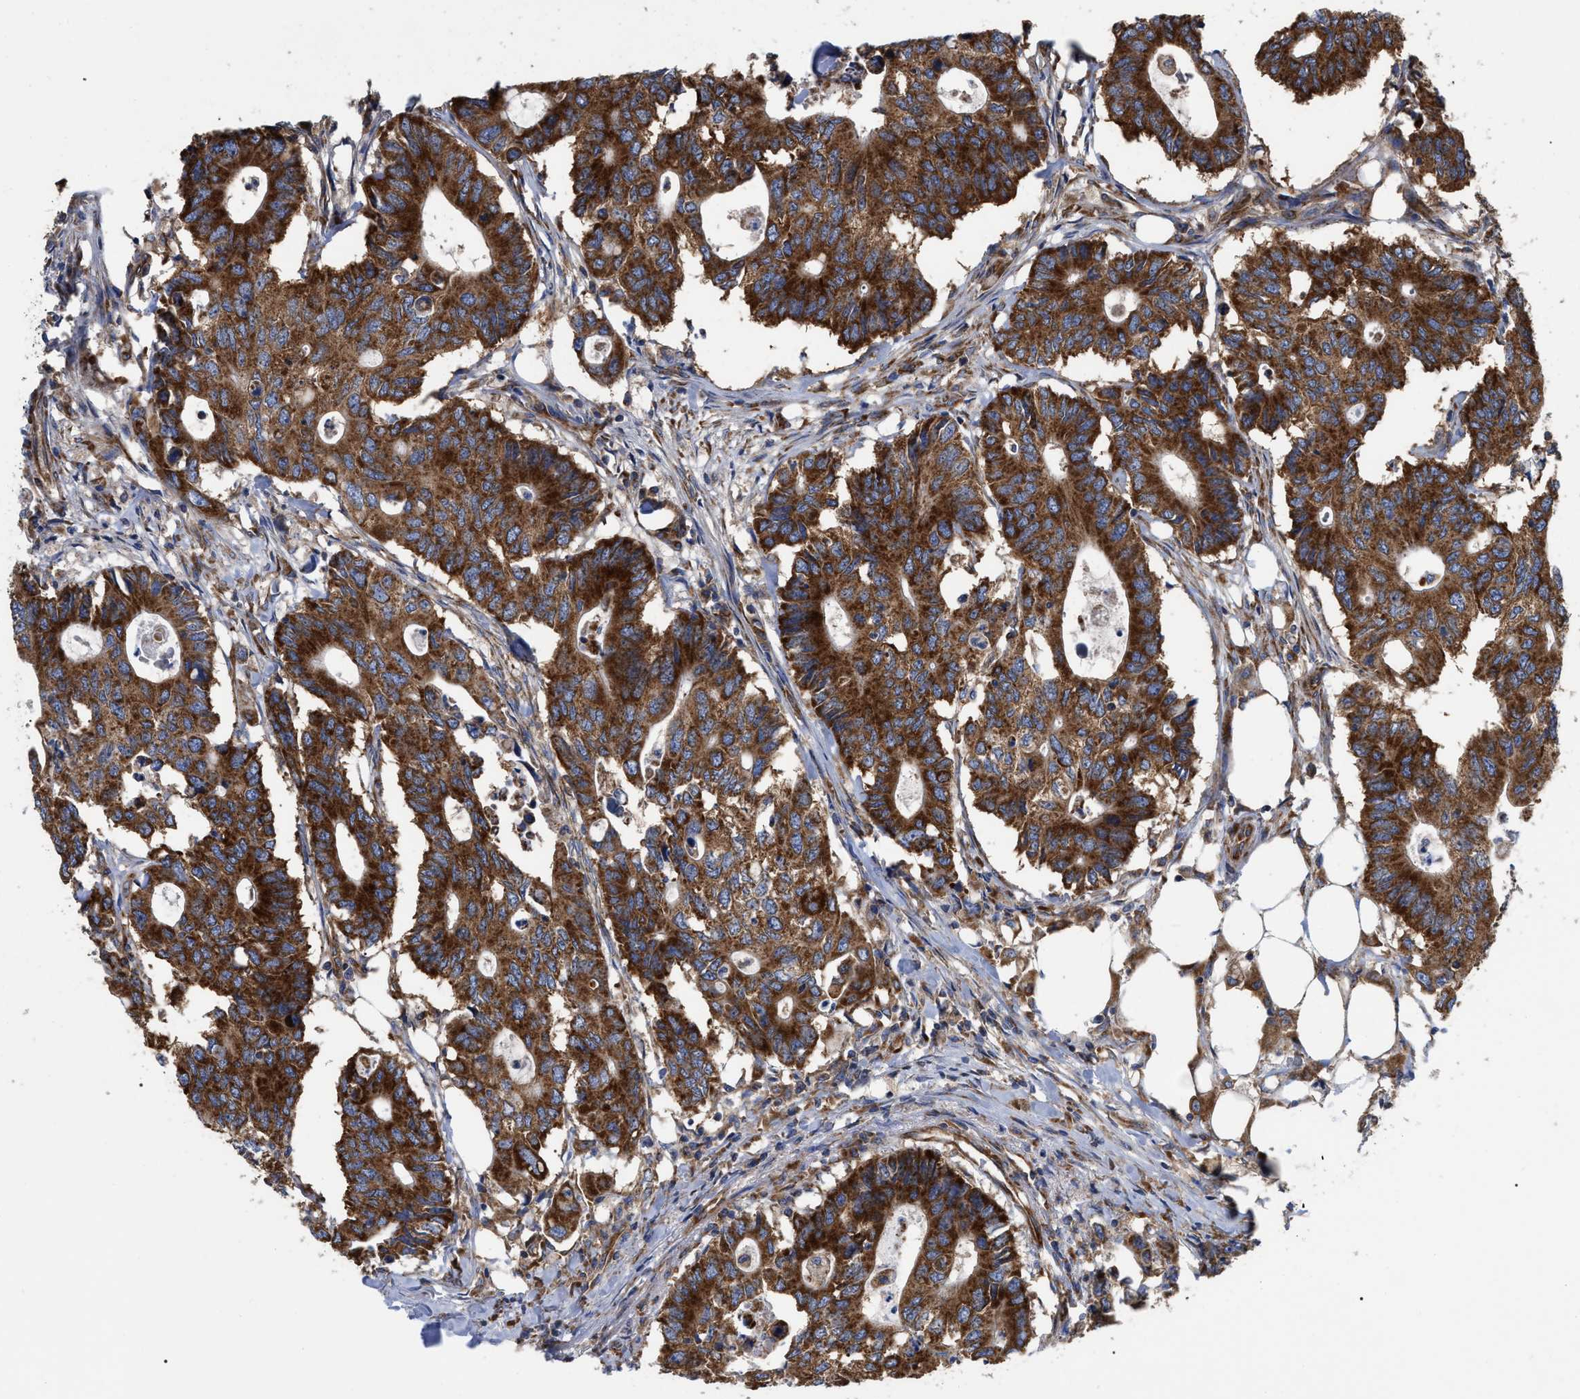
{"staining": {"intensity": "strong", "quantity": ">75%", "location": "cytoplasmic/membranous"}, "tissue": "colorectal cancer", "cell_type": "Tumor cells", "image_type": "cancer", "snomed": [{"axis": "morphology", "description": "Adenocarcinoma, NOS"}, {"axis": "topography", "description": "Colon"}], "caption": "The photomicrograph reveals immunohistochemical staining of adenocarcinoma (colorectal). There is strong cytoplasmic/membranous staining is present in approximately >75% of tumor cells.", "gene": "FAM120A", "patient": {"sex": "male", "age": 71}}